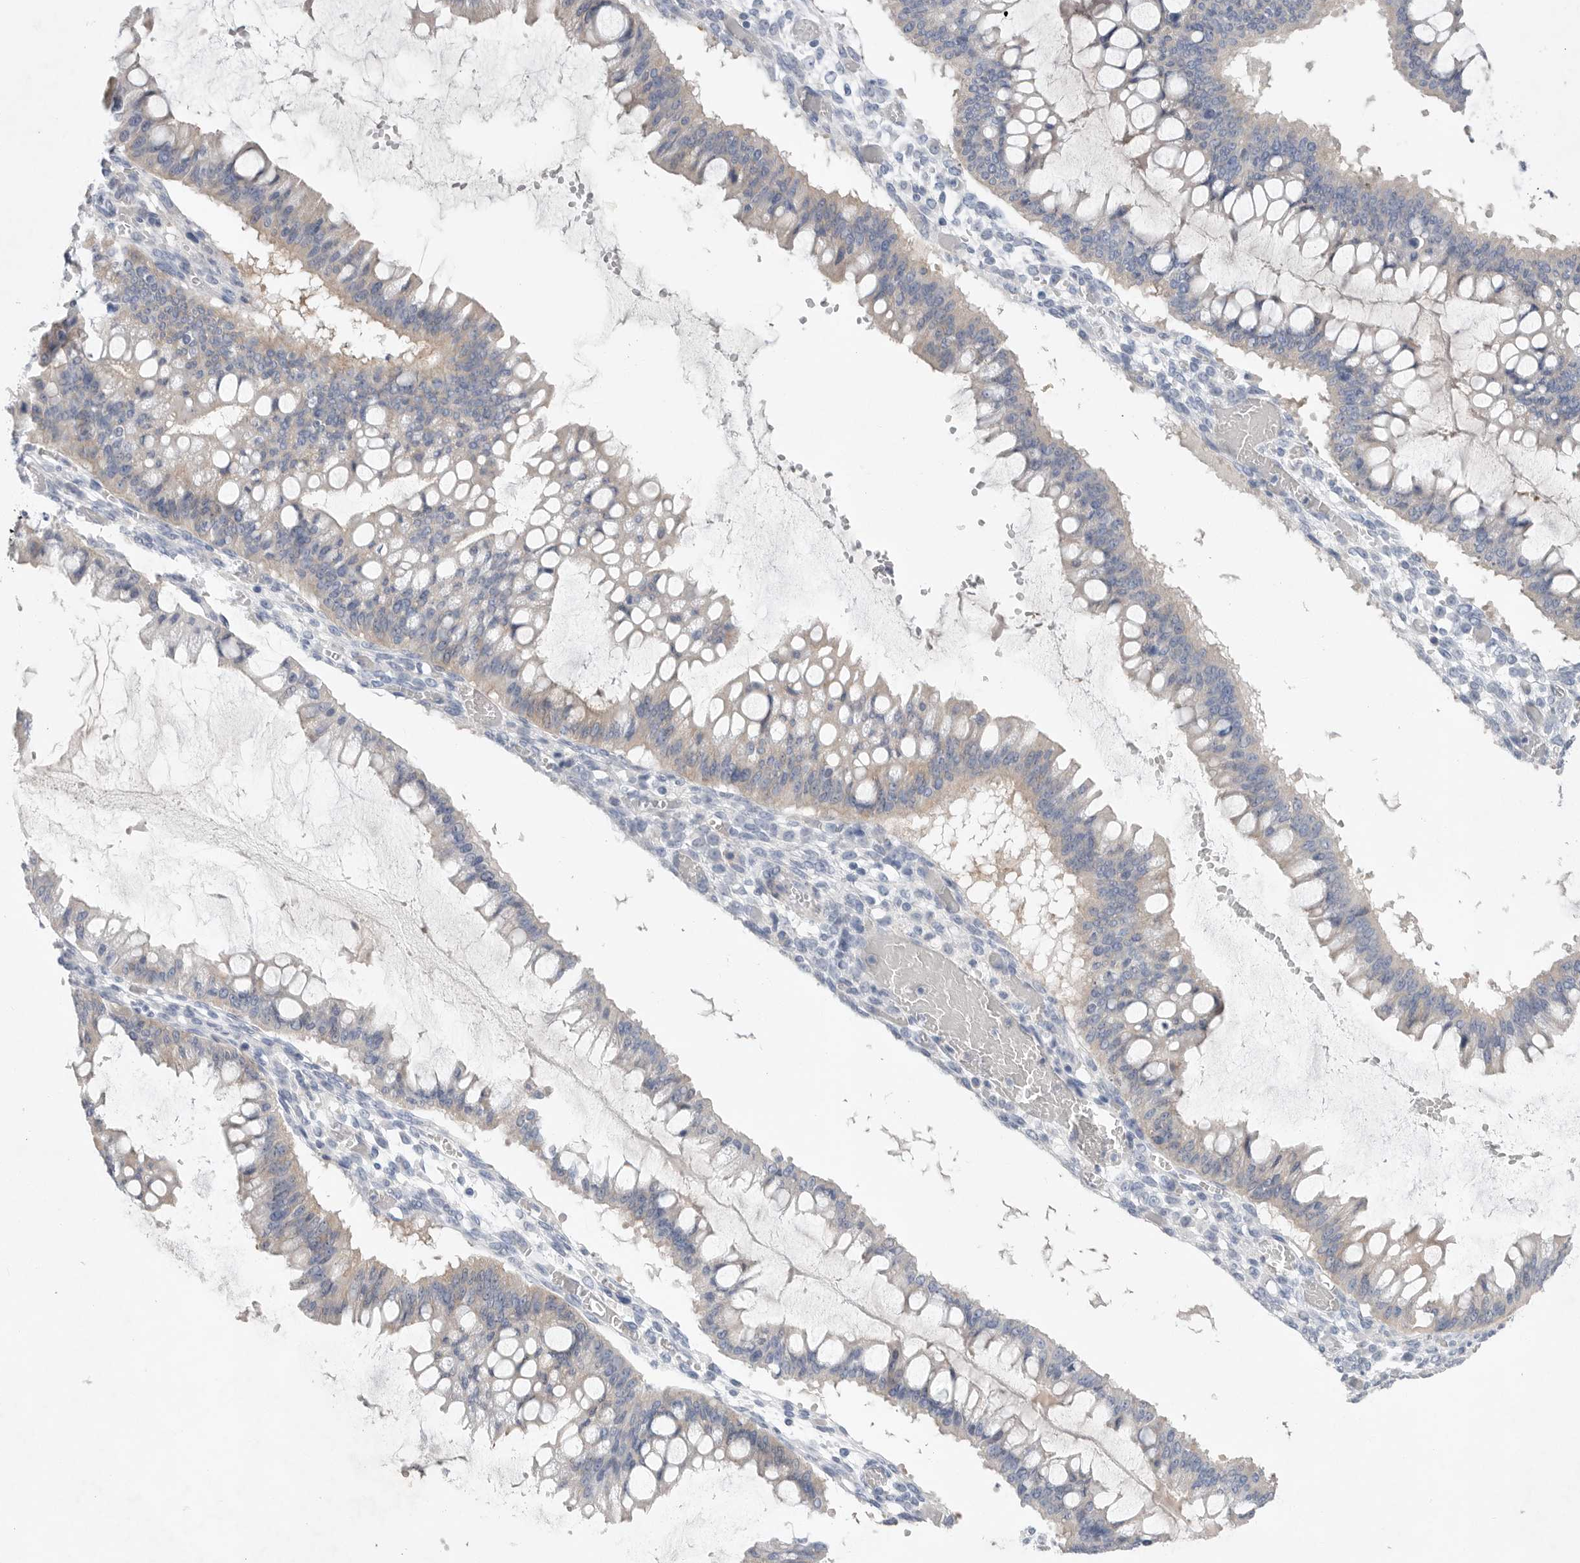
{"staining": {"intensity": "negative", "quantity": "none", "location": "none"}, "tissue": "ovarian cancer", "cell_type": "Tumor cells", "image_type": "cancer", "snomed": [{"axis": "morphology", "description": "Cystadenocarcinoma, mucinous, NOS"}, {"axis": "topography", "description": "Ovary"}], "caption": "Micrograph shows no significant protein expression in tumor cells of ovarian mucinous cystadenocarcinoma.", "gene": "CAMK2B", "patient": {"sex": "female", "age": 73}}